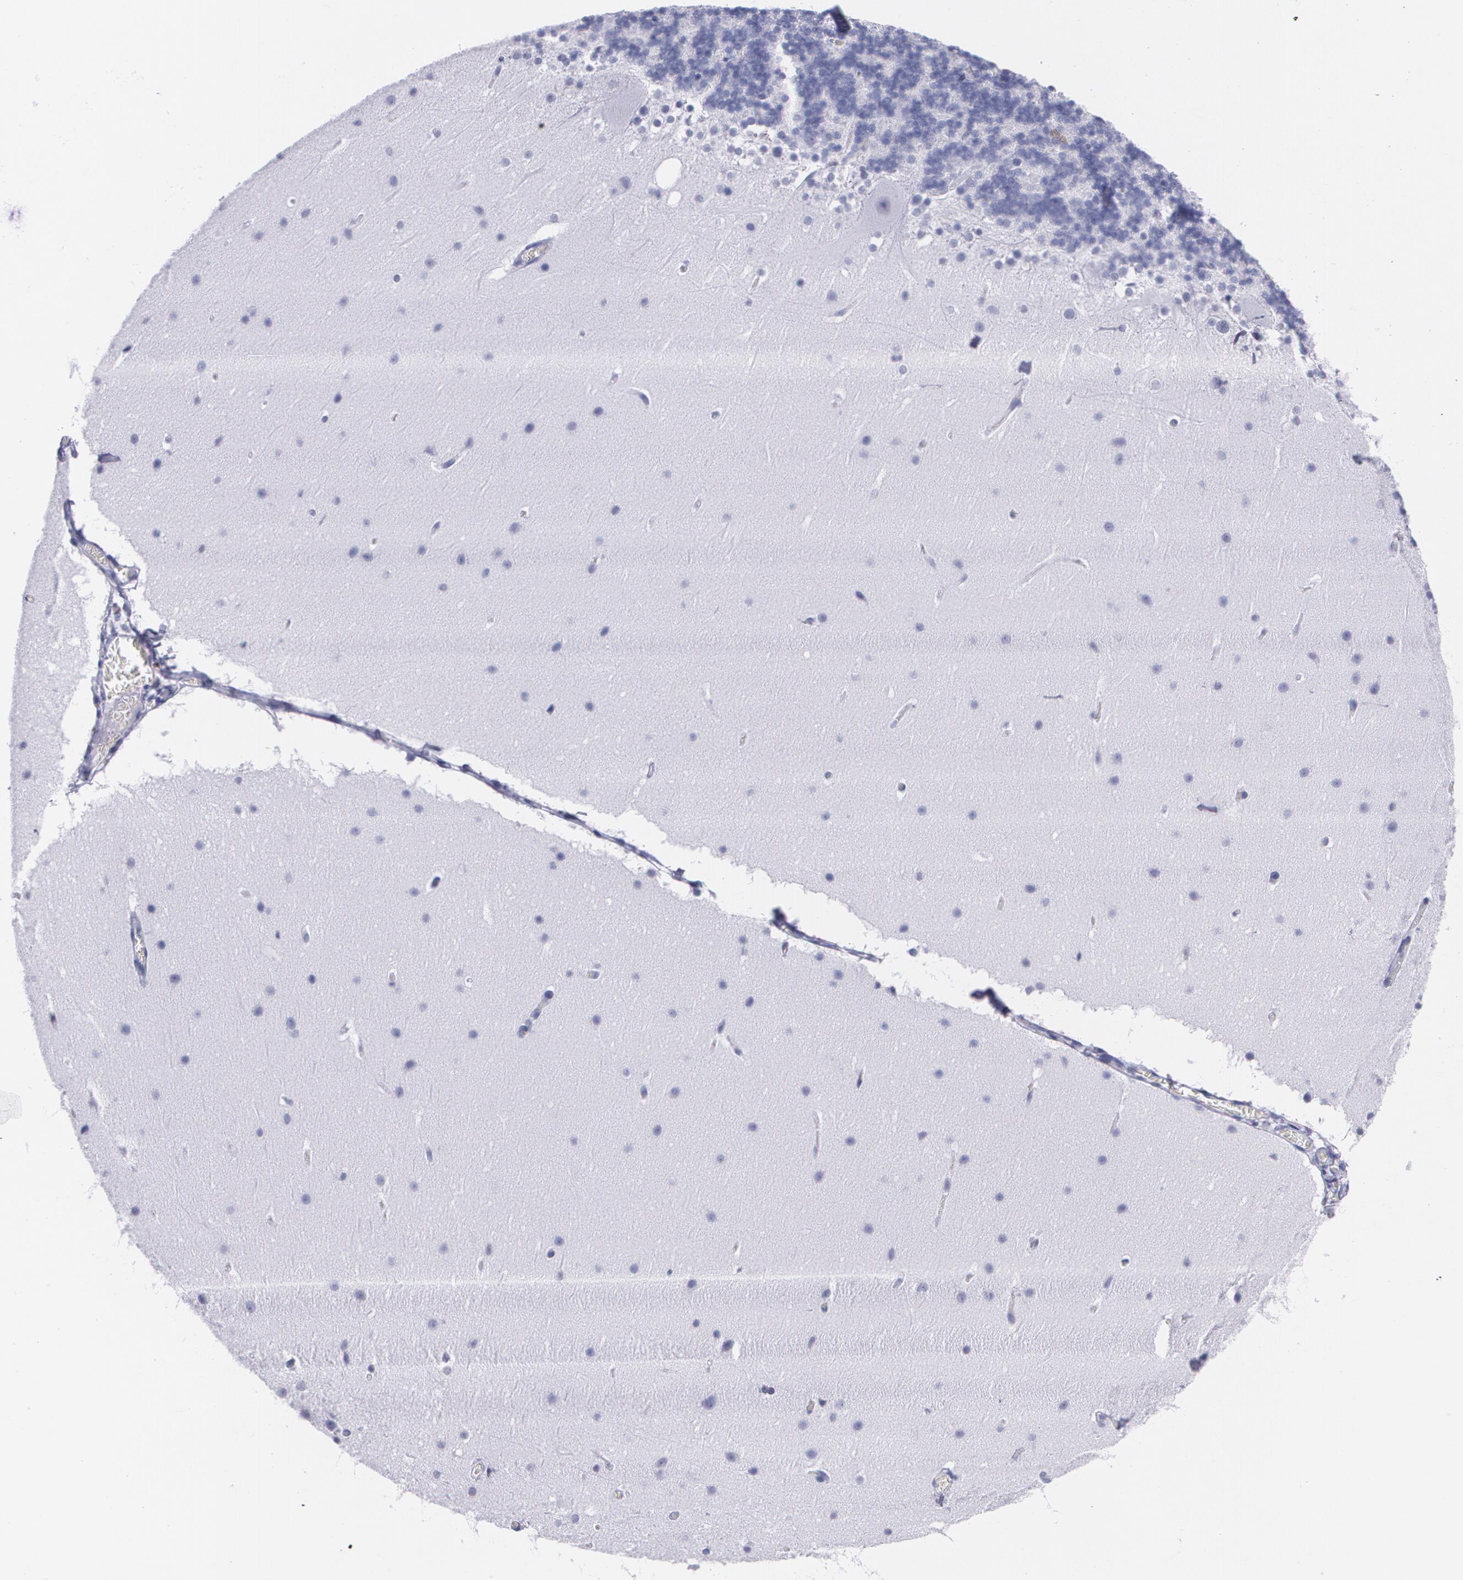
{"staining": {"intensity": "negative", "quantity": "none", "location": "none"}, "tissue": "cerebellum", "cell_type": "Cells in granular layer", "image_type": "normal", "snomed": [{"axis": "morphology", "description": "Normal tissue, NOS"}, {"axis": "topography", "description": "Cerebellum"}], "caption": "An image of cerebellum stained for a protein reveals no brown staining in cells in granular layer. The staining is performed using DAB brown chromogen with nuclei counter-stained in using hematoxylin.", "gene": "TP53", "patient": {"sex": "female", "age": 19}}